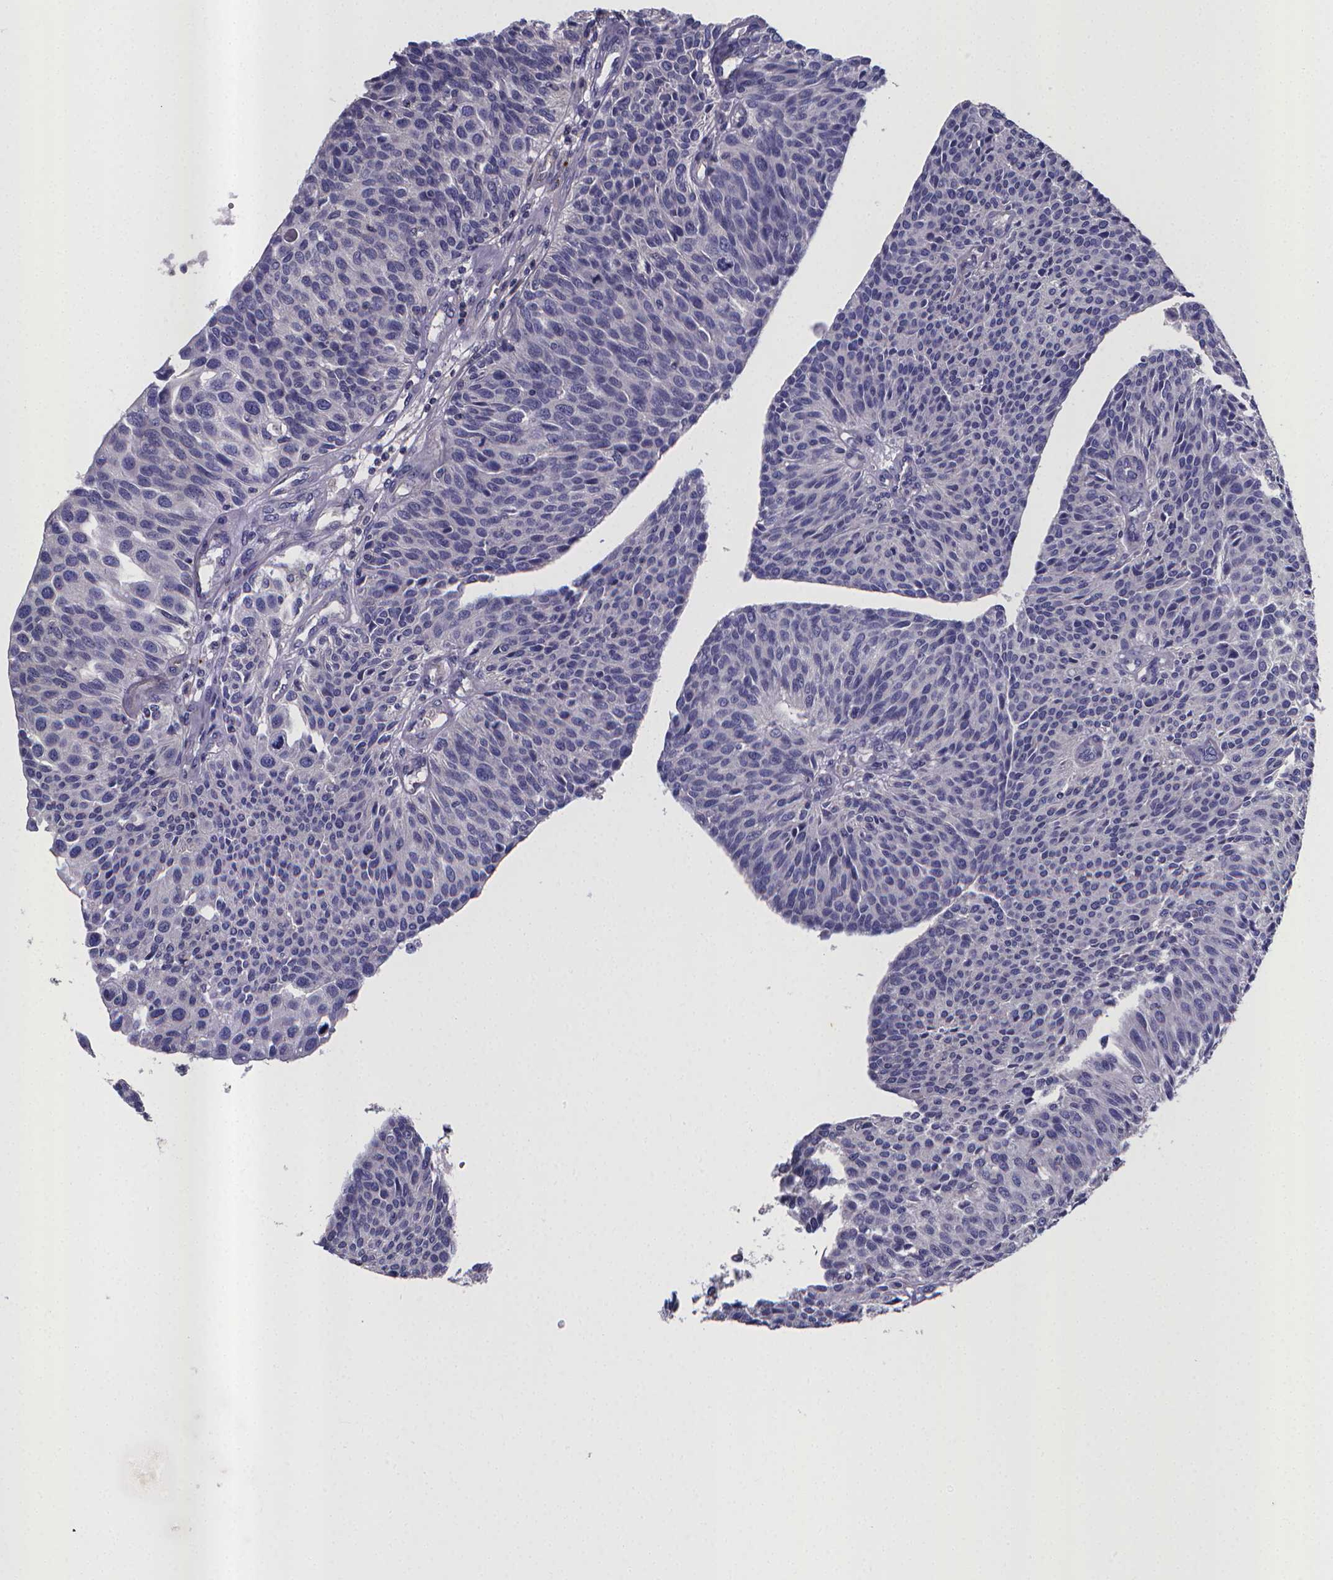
{"staining": {"intensity": "negative", "quantity": "none", "location": "none"}, "tissue": "urothelial cancer", "cell_type": "Tumor cells", "image_type": "cancer", "snomed": [{"axis": "morphology", "description": "Urothelial carcinoma, NOS"}, {"axis": "topography", "description": "Urinary bladder"}], "caption": "Immunohistochemistry (IHC) of transitional cell carcinoma displays no staining in tumor cells. The staining was performed using DAB (3,3'-diaminobenzidine) to visualize the protein expression in brown, while the nuclei were stained in blue with hematoxylin (Magnification: 20x).", "gene": "RERG", "patient": {"sex": "male", "age": 55}}